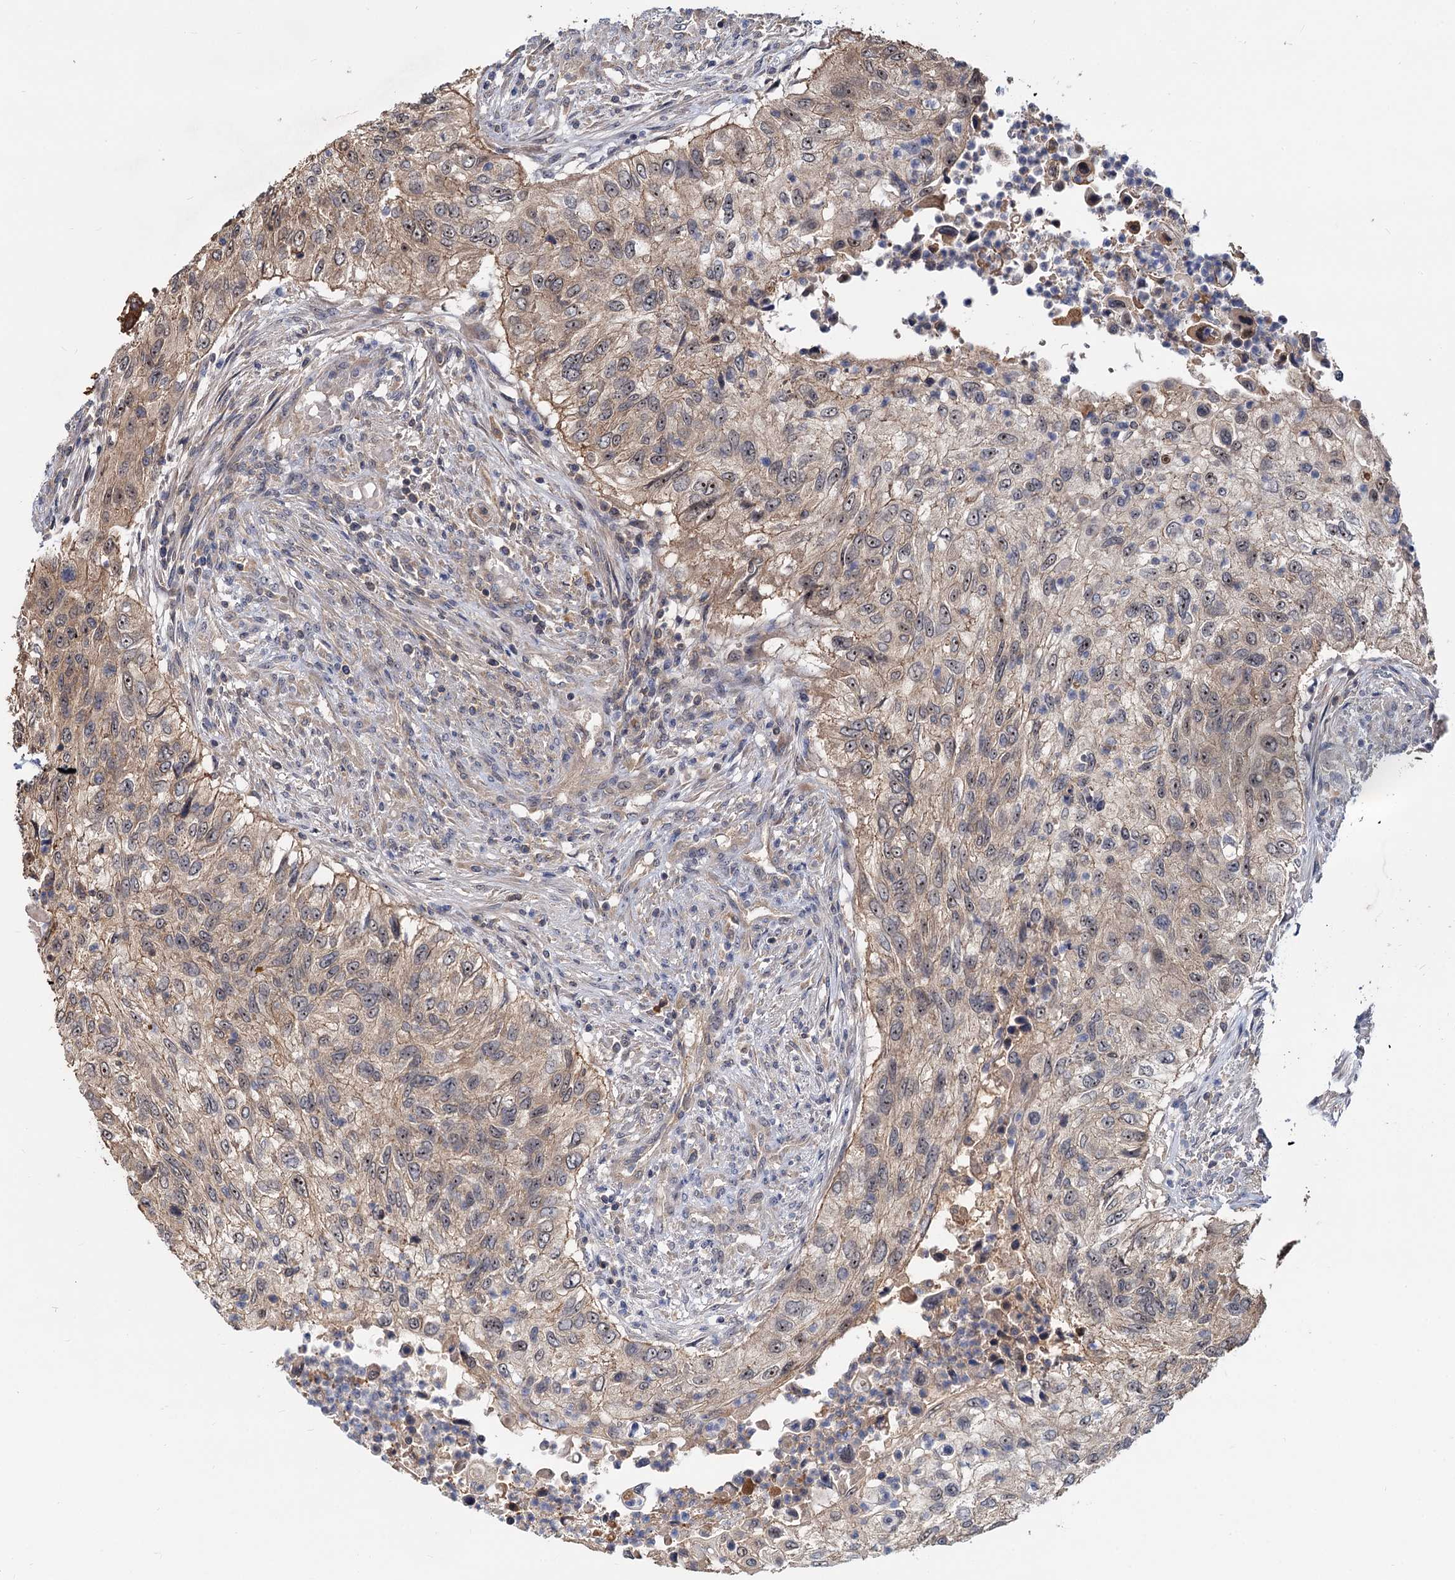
{"staining": {"intensity": "moderate", "quantity": "25%-75%", "location": "cytoplasmic/membranous"}, "tissue": "urothelial cancer", "cell_type": "Tumor cells", "image_type": "cancer", "snomed": [{"axis": "morphology", "description": "Urothelial carcinoma, High grade"}, {"axis": "topography", "description": "Urinary bladder"}], "caption": "IHC histopathology image of neoplastic tissue: human urothelial cancer stained using immunohistochemistry (IHC) shows medium levels of moderate protein expression localized specifically in the cytoplasmic/membranous of tumor cells, appearing as a cytoplasmic/membranous brown color.", "gene": "SNX15", "patient": {"sex": "female", "age": 60}}